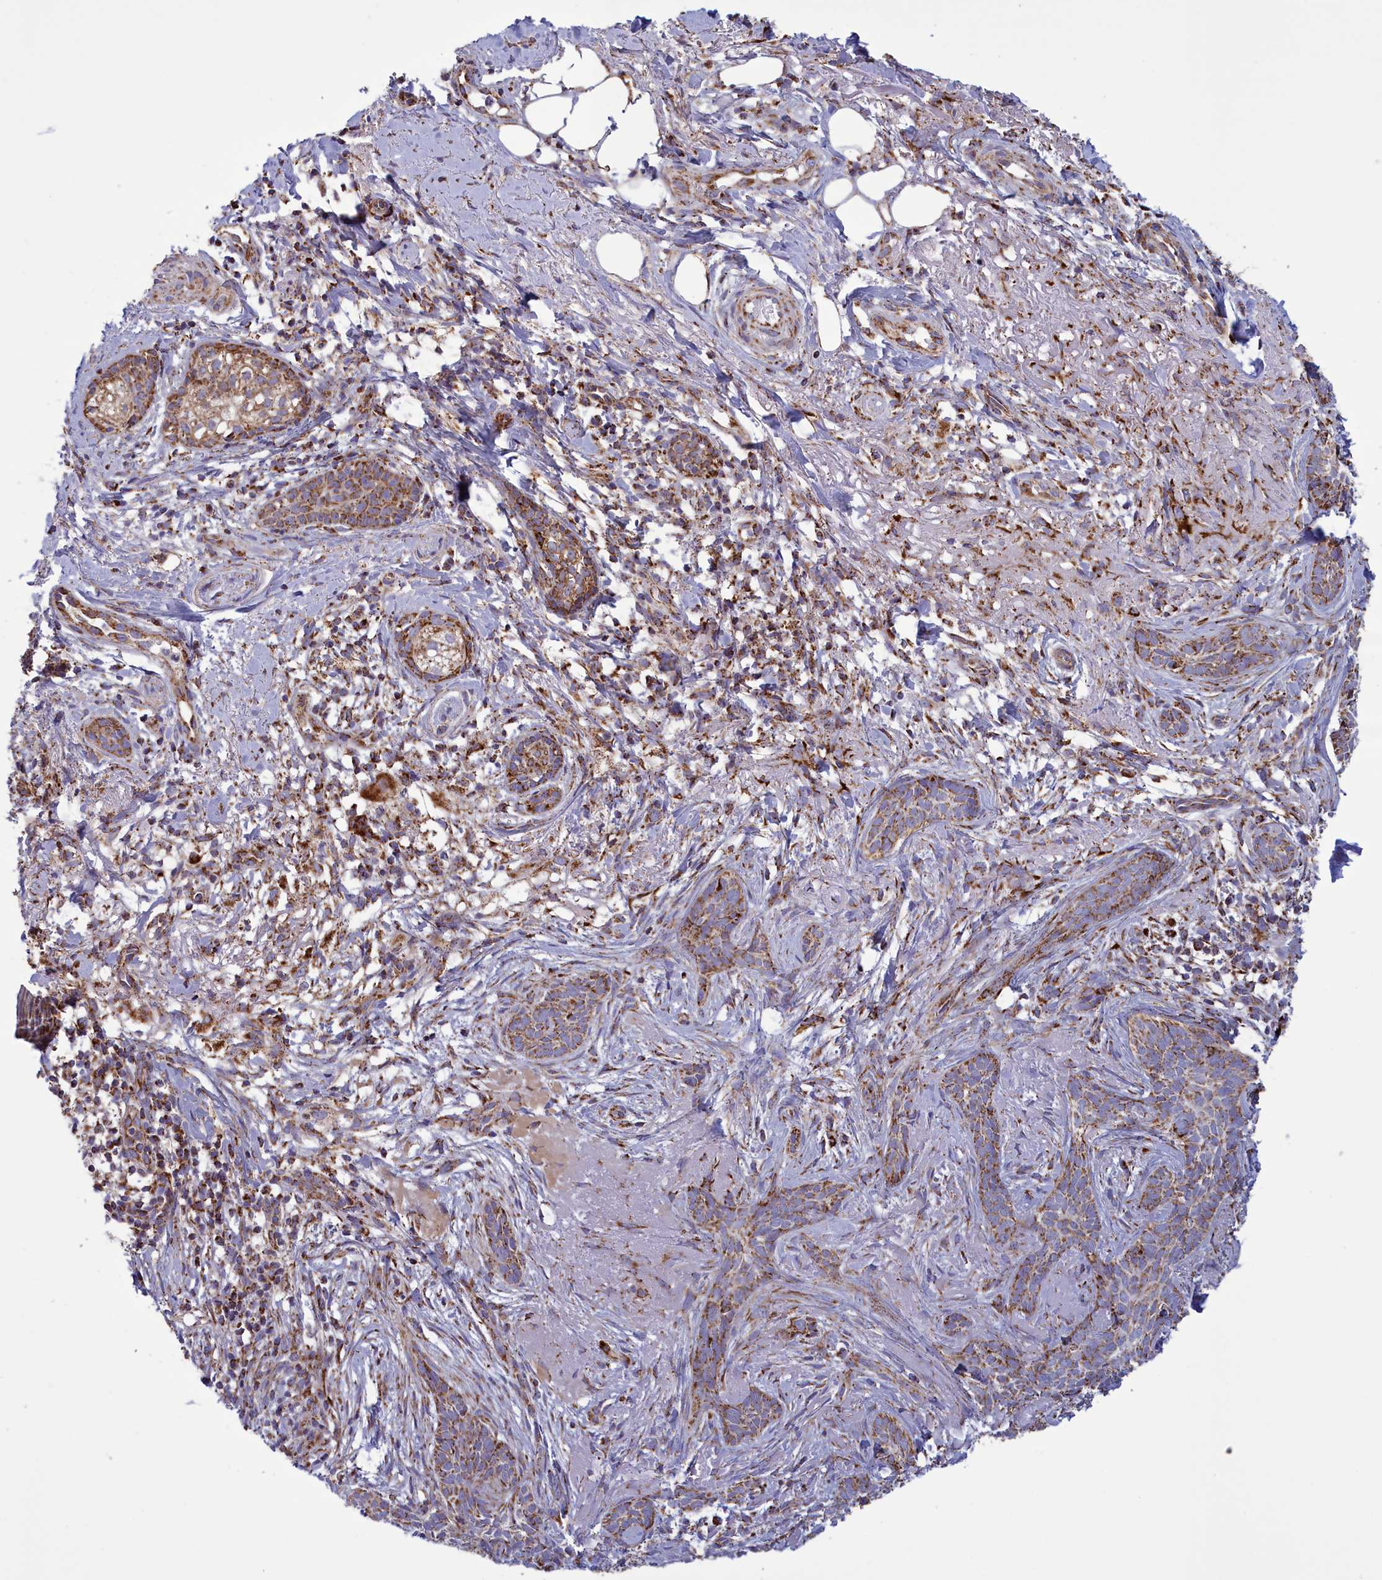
{"staining": {"intensity": "moderate", "quantity": ">75%", "location": "cytoplasmic/membranous"}, "tissue": "skin cancer", "cell_type": "Tumor cells", "image_type": "cancer", "snomed": [{"axis": "morphology", "description": "Basal cell carcinoma"}, {"axis": "topography", "description": "Skin"}], "caption": "Basal cell carcinoma (skin) stained for a protein (brown) reveals moderate cytoplasmic/membranous positive staining in approximately >75% of tumor cells.", "gene": "ISOC2", "patient": {"sex": "female", "age": 76}}